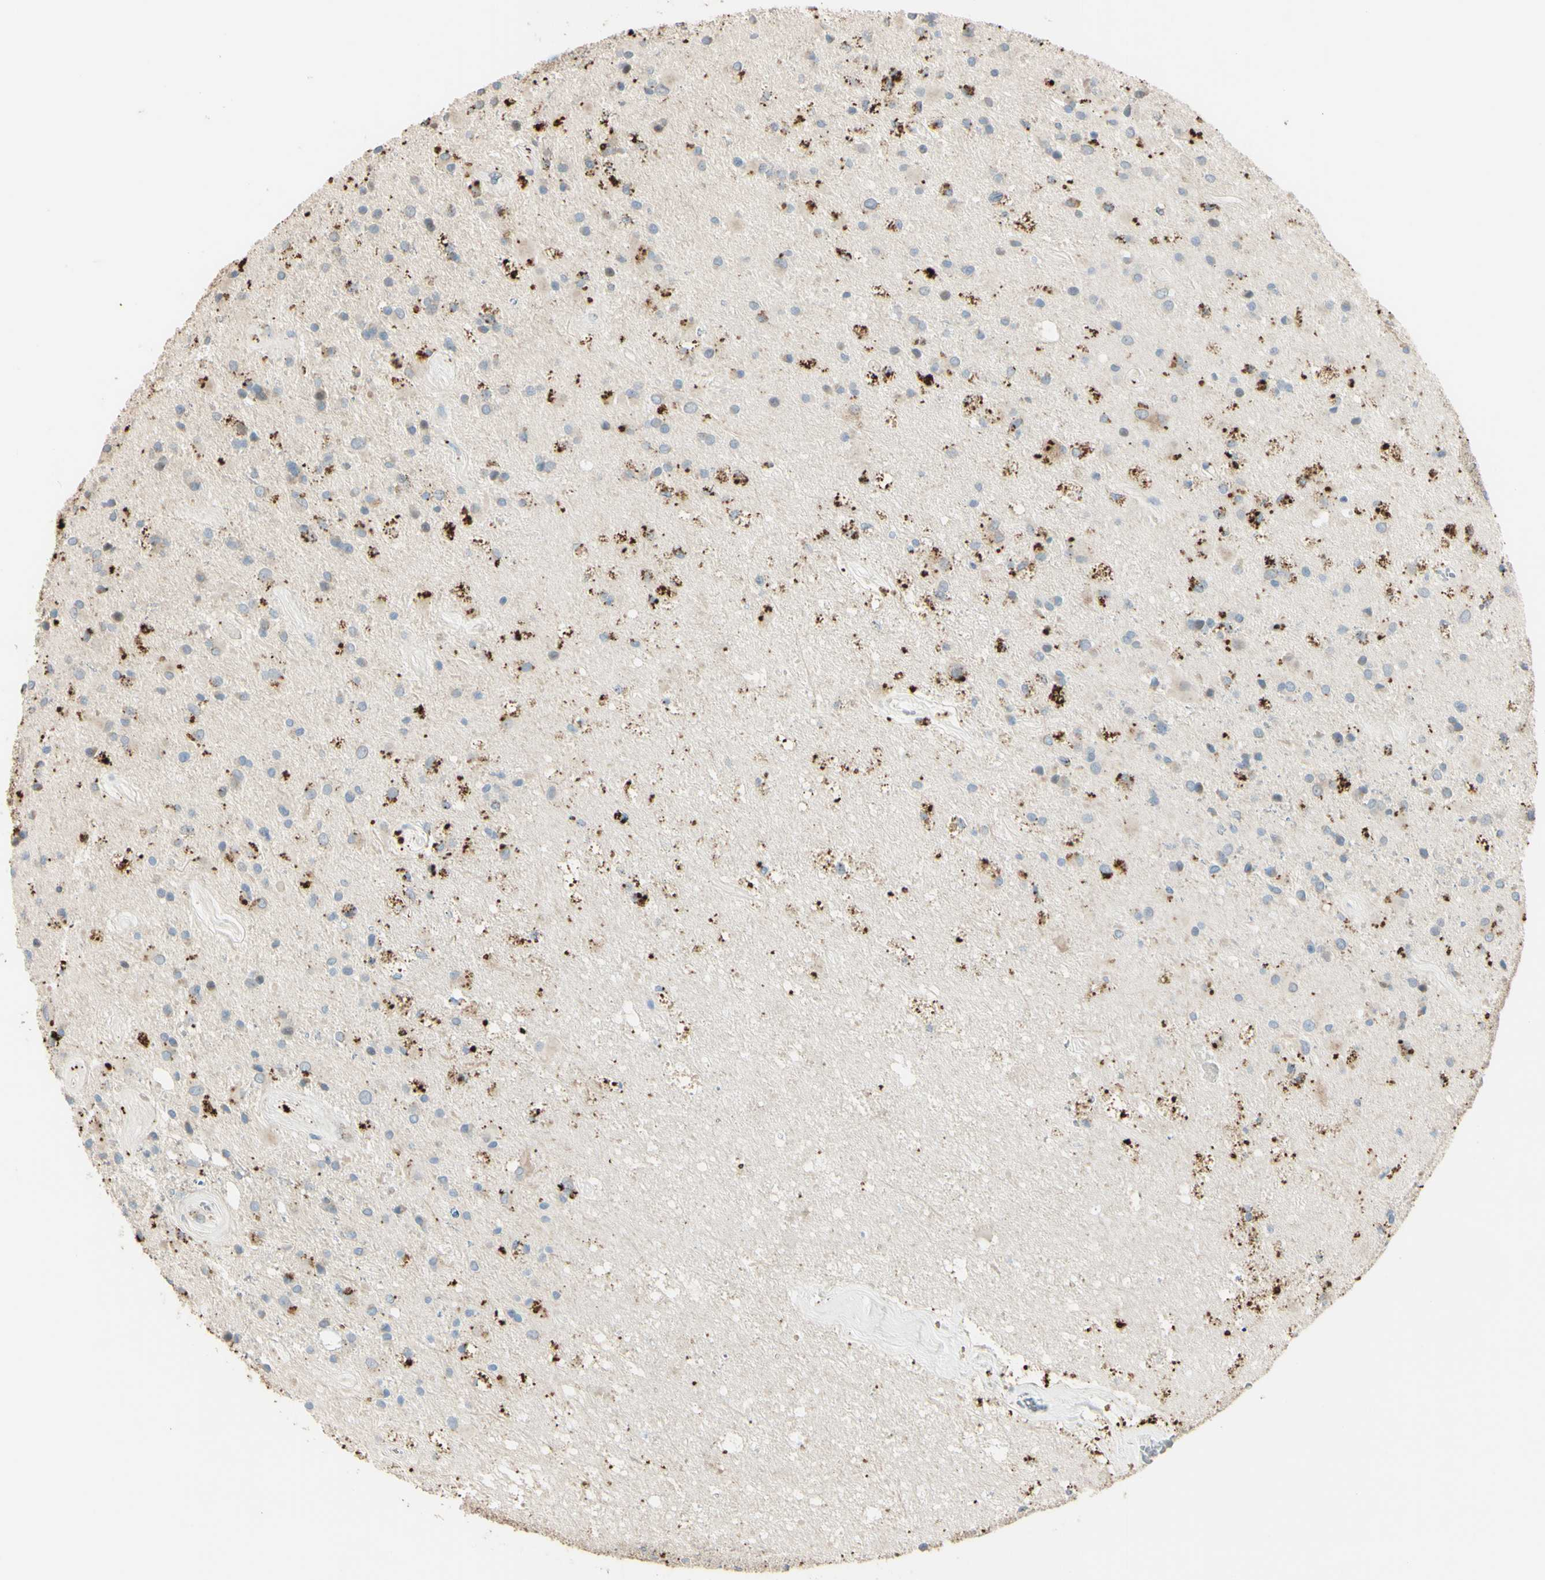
{"staining": {"intensity": "weak", "quantity": "25%-75%", "location": "cytoplasmic/membranous"}, "tissue": "glioma", "cell_type": "Tumor cells", "image_type": "cancer", "snomed": [{"axis": "morphology", "description": "Glioma, malignant, Low grade"}, {"axis": "topography", "description": "Brain"}], "caption": "Malignant glioma (low-grade) was stained to show a protein in brown. There is low levels of weak cytoplasmic/membranous staining in about 25%-75% of tumor cells.", "gene": "ANGPTL1", "patient": {"sex": "male", "age": 58}}